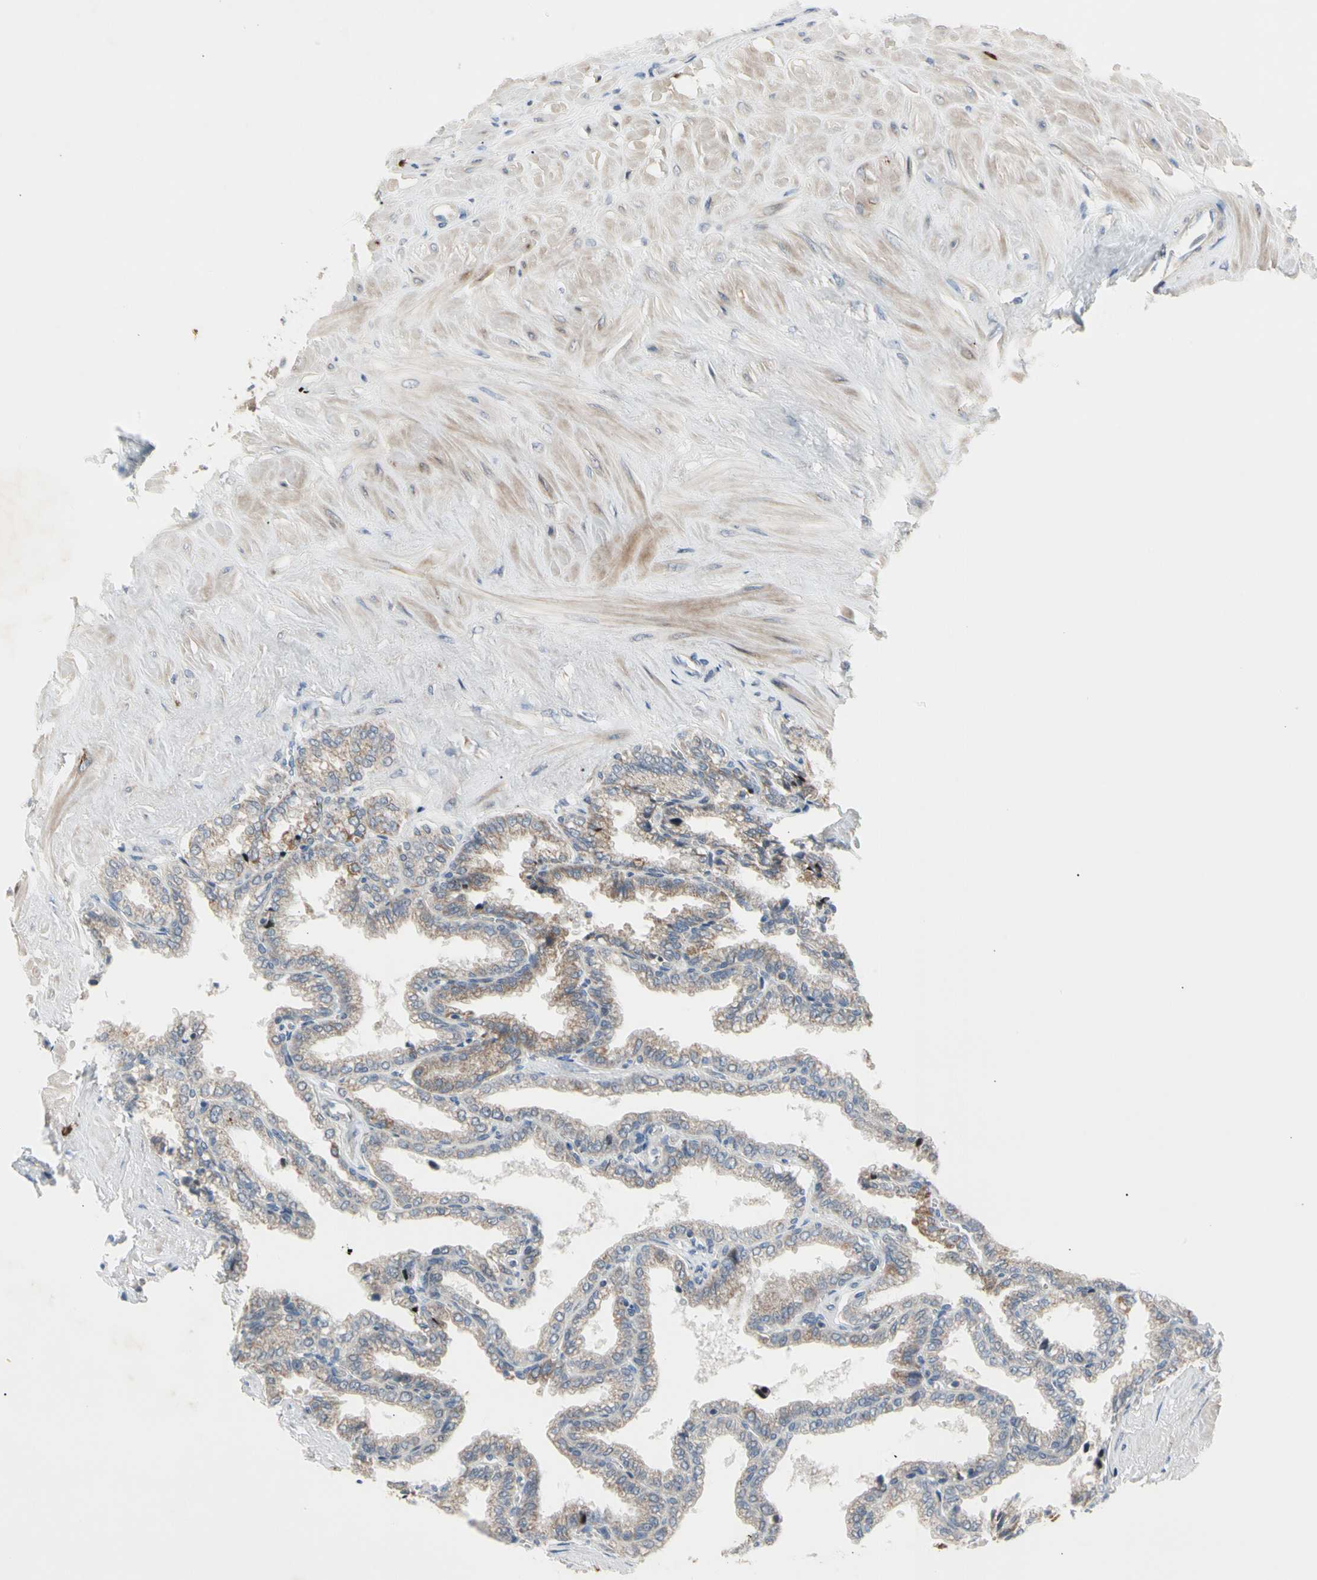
{"staining": {"intensity": "weak", "quantity": ">75%", "location": "cytoplasmic/membranous"}, "tissue": "seminal vesicle", "cell_type": "Glandular cells", "image_type": "normal", "snomed": [{"axis": "morphology", "description": "Normal tissue, NOS"}, {"axis": "topography", "description": "Seminal veicle"}], "caption": "This photomicrograph demonstrates unremarkable seminal vesicle stained with immunohistochemistry to label a protein in brown. The cytoplasmic/membranous of glandular cells show weak positivity for the protein. Nuclei are counter-stained blue.", "gene": "MARK1", "patient": {"sex": "male", "age": 46}}